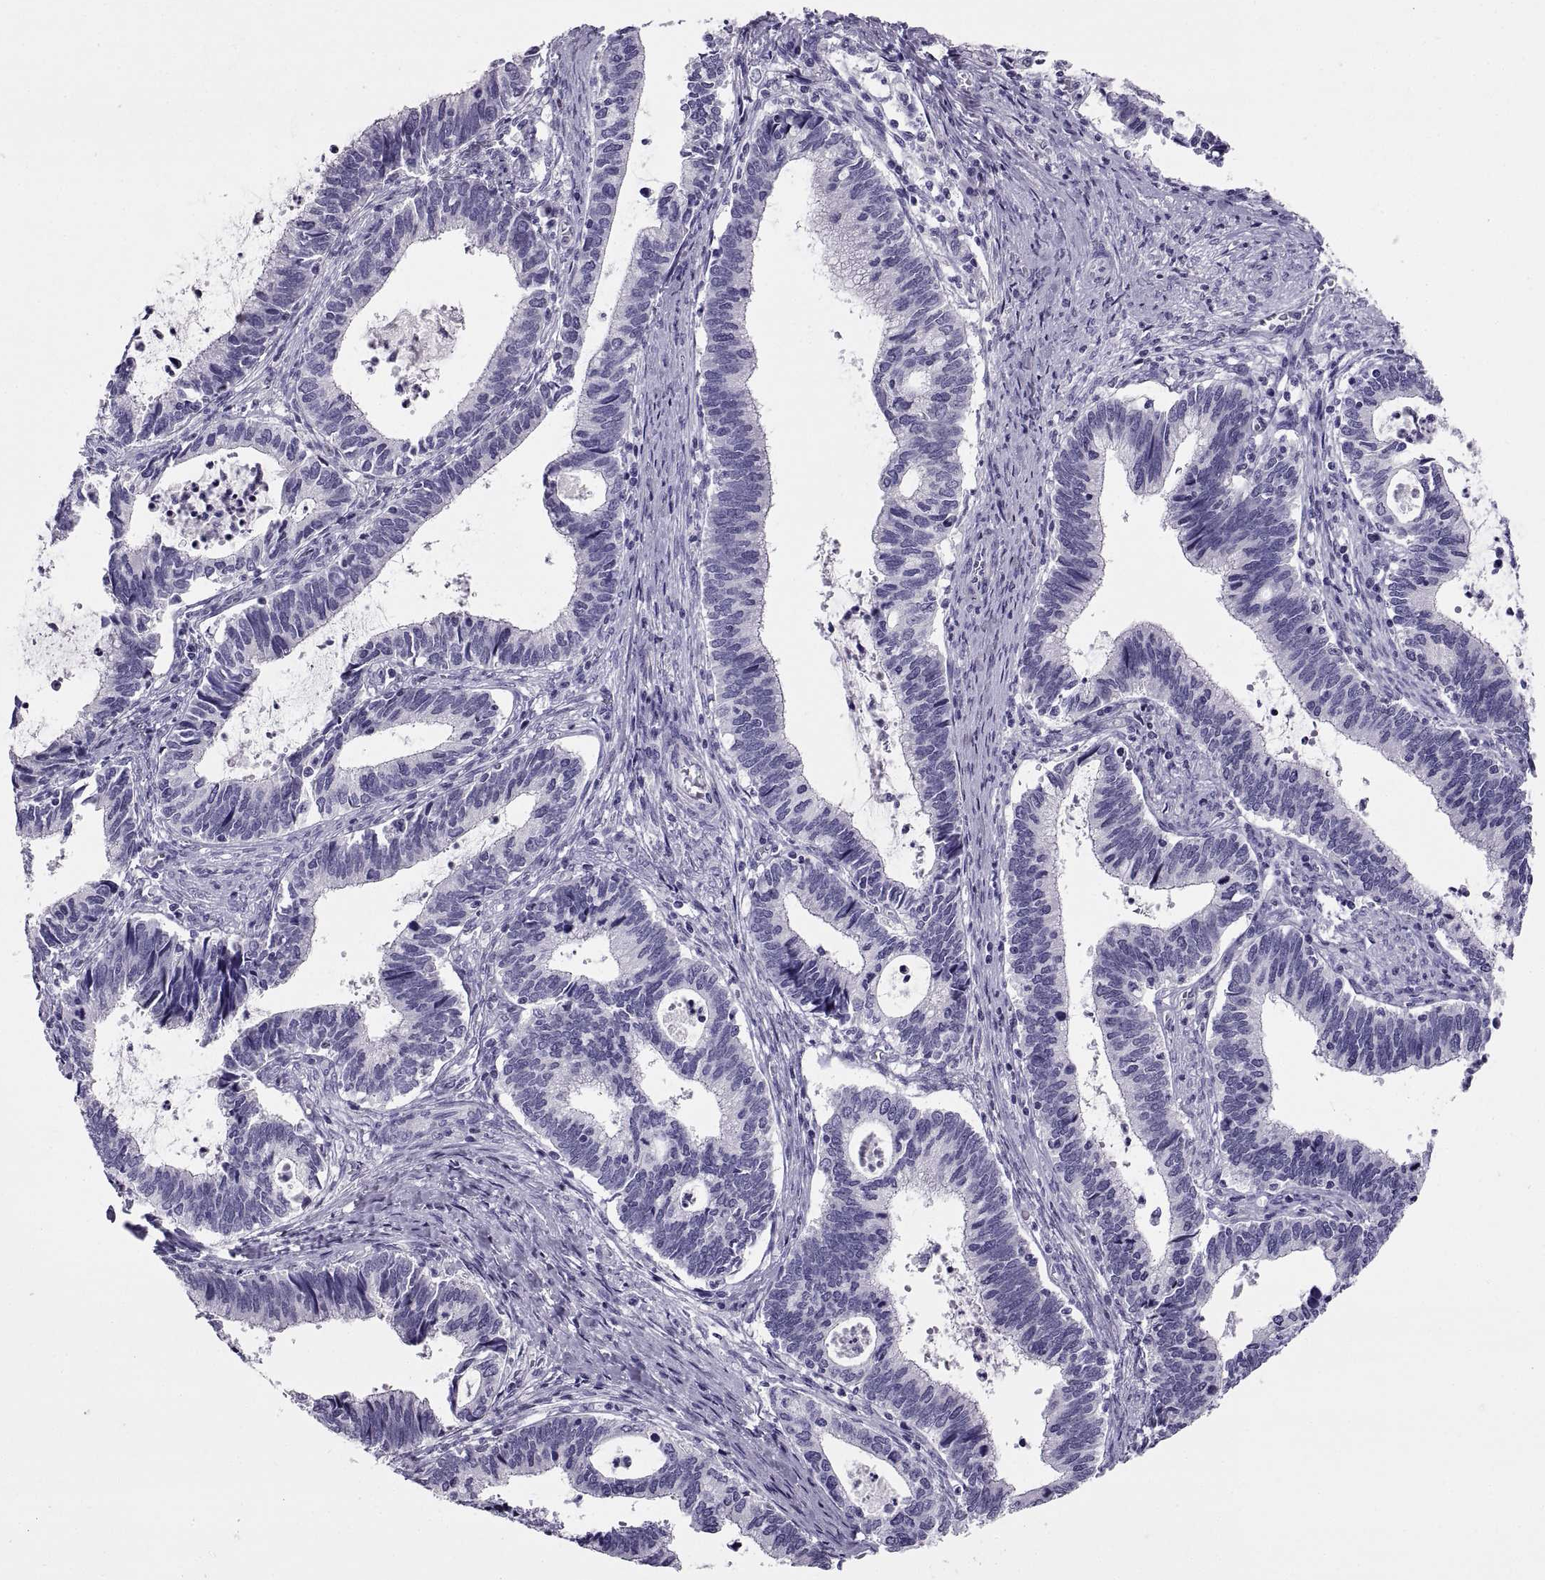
{"staining": {"intensity": "negative", "quantity": "none", "location": "none"}, "tissue": "cervical cancer", "cell_type": "Tumor cells", "image_type": "cancer", "snomed": [{"axis": "morphology", "description": "Adenocarcinoma, NOS"}, {"axis": "topography", "description": "Cervix"}], "caption": "Immunohistochemistry image of neoplastic tissue: human cervical cancer stained with DAB shows no significant protein staining in tumor cells.", "gene": "RGS20", "patient": {"sex": "female", "age": 42}}